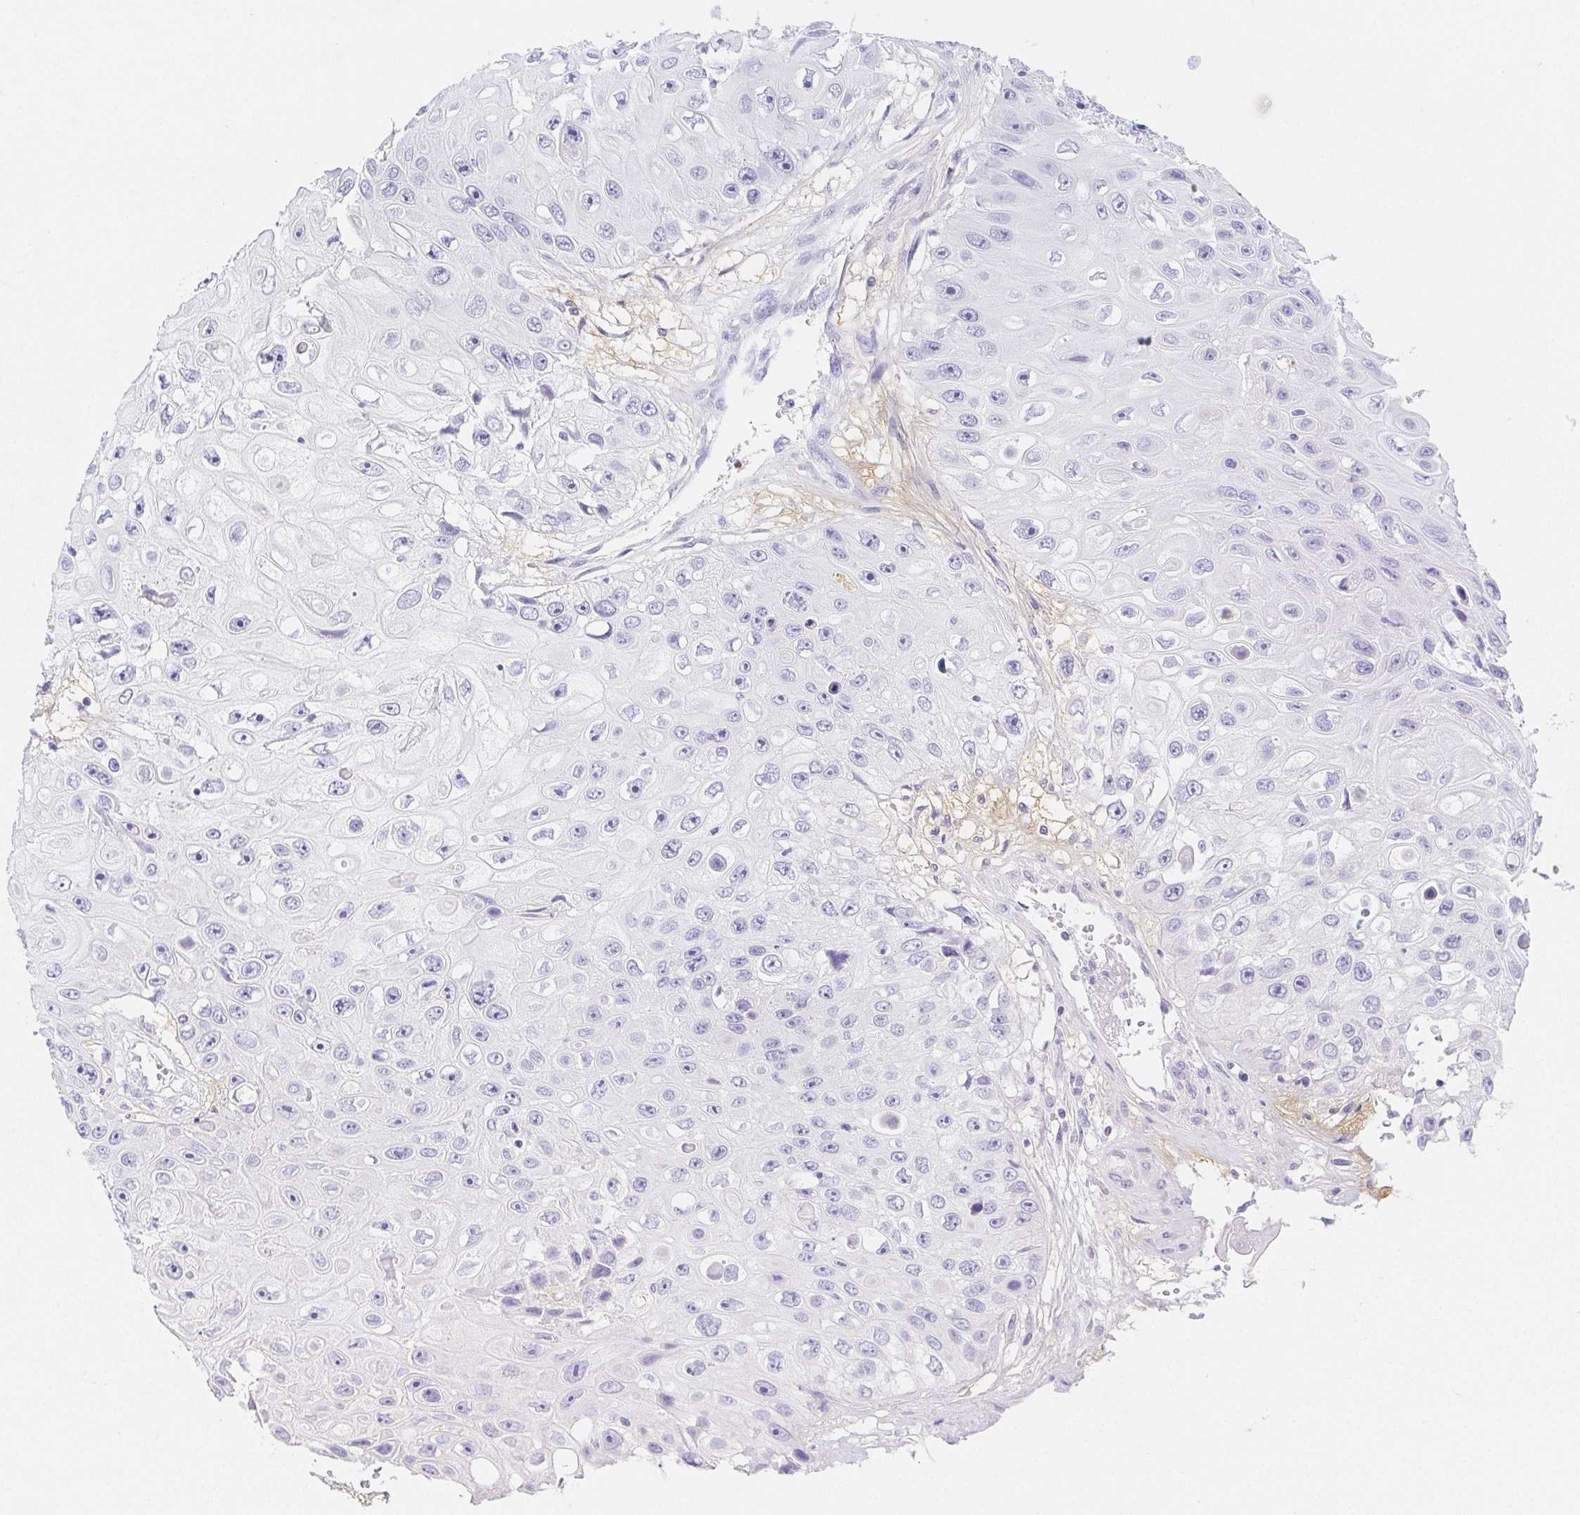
{"staining": {"intensity": "negative", "quantity": "none", "location": "none"}, "tissue": "skin cancer", "cell_type": "Tumor cells", "image_type": "cancer", "snomed": [{"axis": "morphology", "description": "Squamous cell carcinoma, NOS"}, {"axis": "topography", "description": "Skin"}], "caption": "Tumor cells are negative for protein expression in human squamous cell carcinoma (skin). Nuclei are stained in blue.", "gene": "ITIH2", "patient": {"sex": "male", "age": 82}}